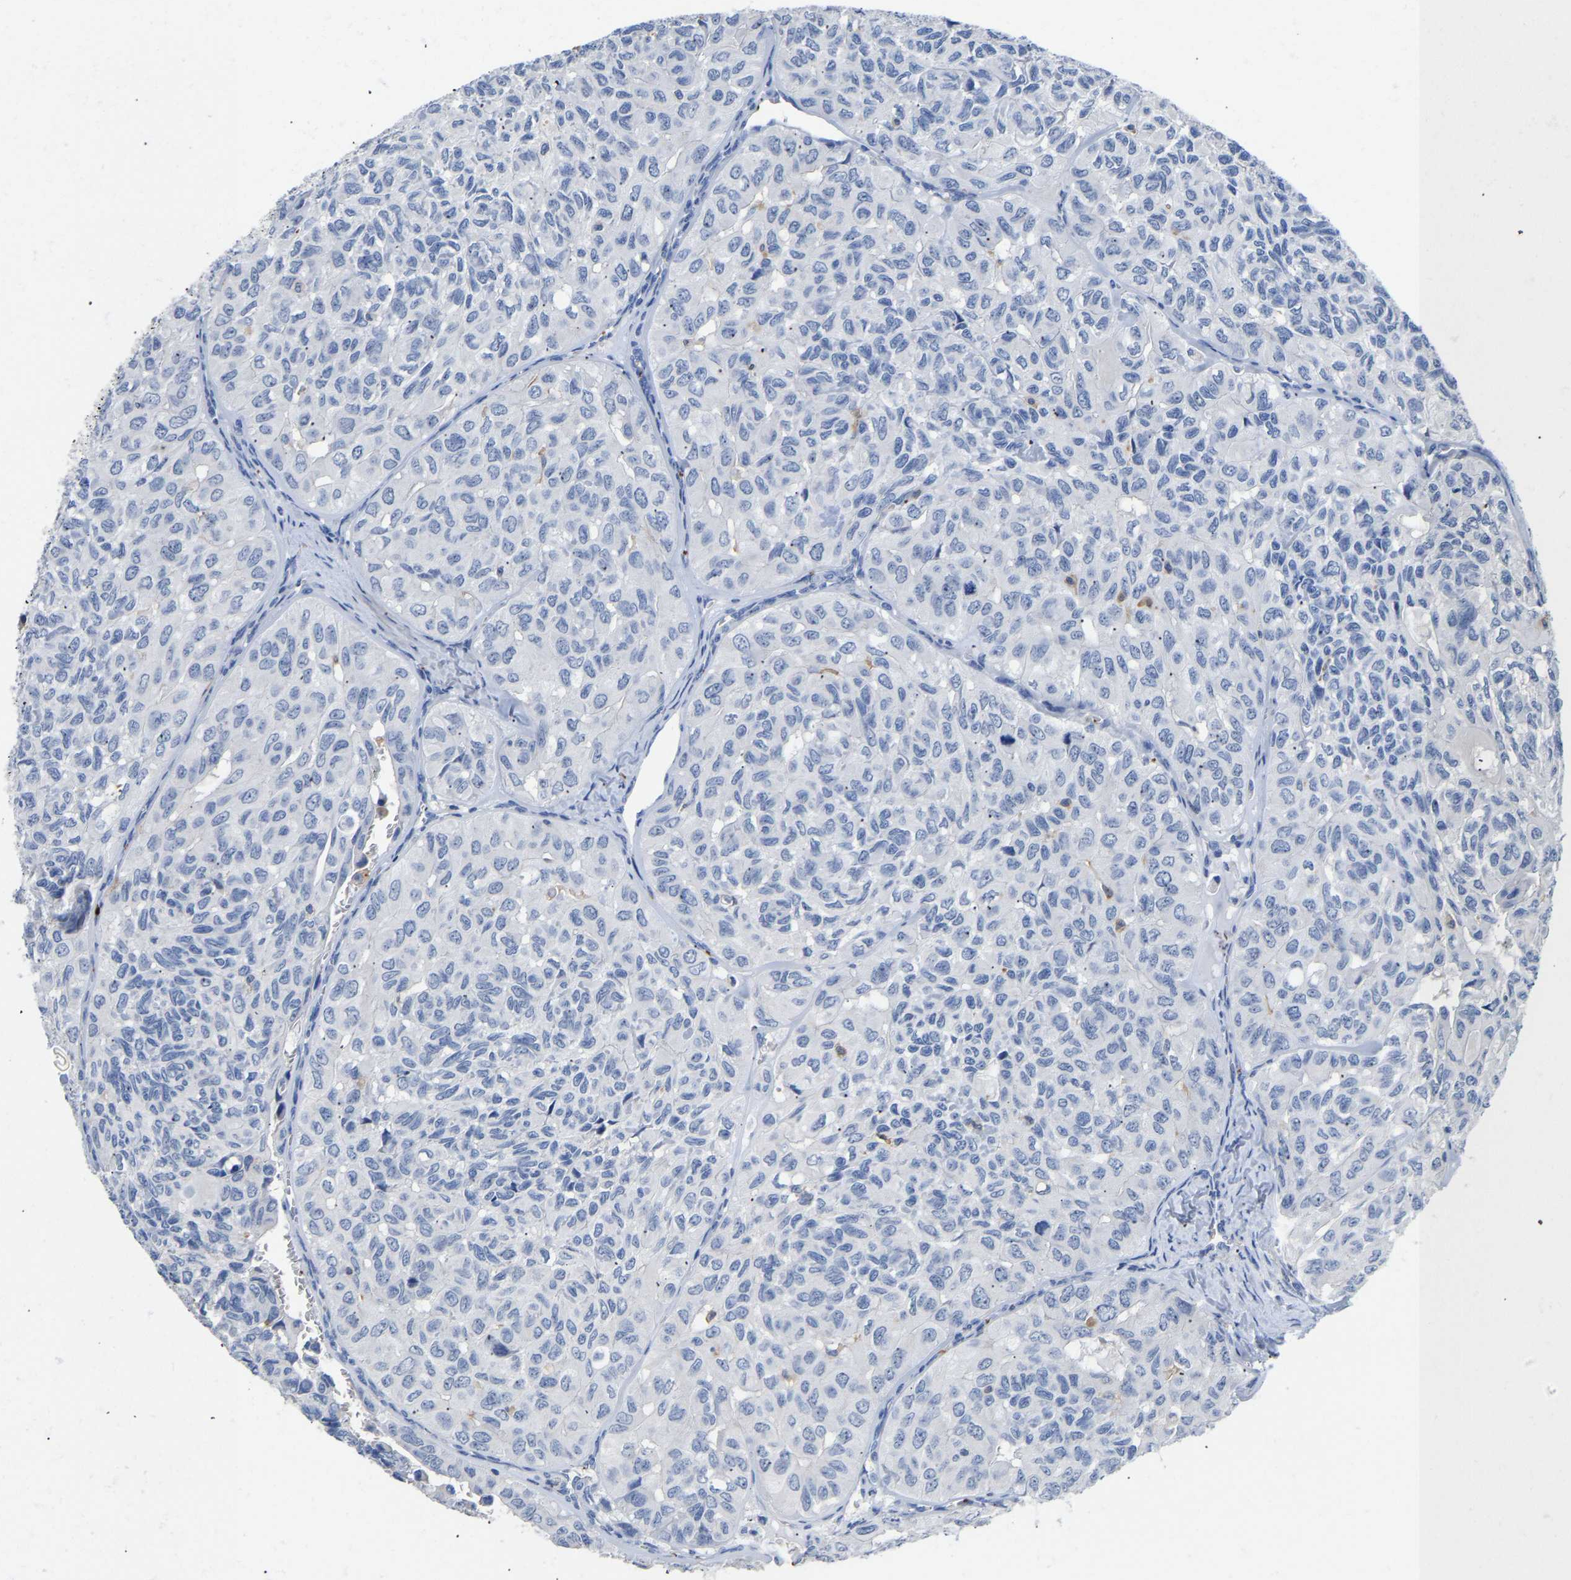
{"staining": {"intensity": "negative", "quantity": "none", "location": "none"}, "tissue": "head and neck cancer", "cell_type": "Tumor cells", "image_type": "cancer", "snomed": [{"axis": "morphology", "description": "Adenocarcinoma, NOS"}, {"axis": "topography", "description": "Salivary gland, NOS"}, {"axis": "topography", "description": "Head-Neck"}], "caption": "Immunohistochemistry (IHC) of head and neck adenocarcinoma displays no positivity in tumor cells.", "gene": "FGF18", "patient": {"sex": "female", "age": 76}}